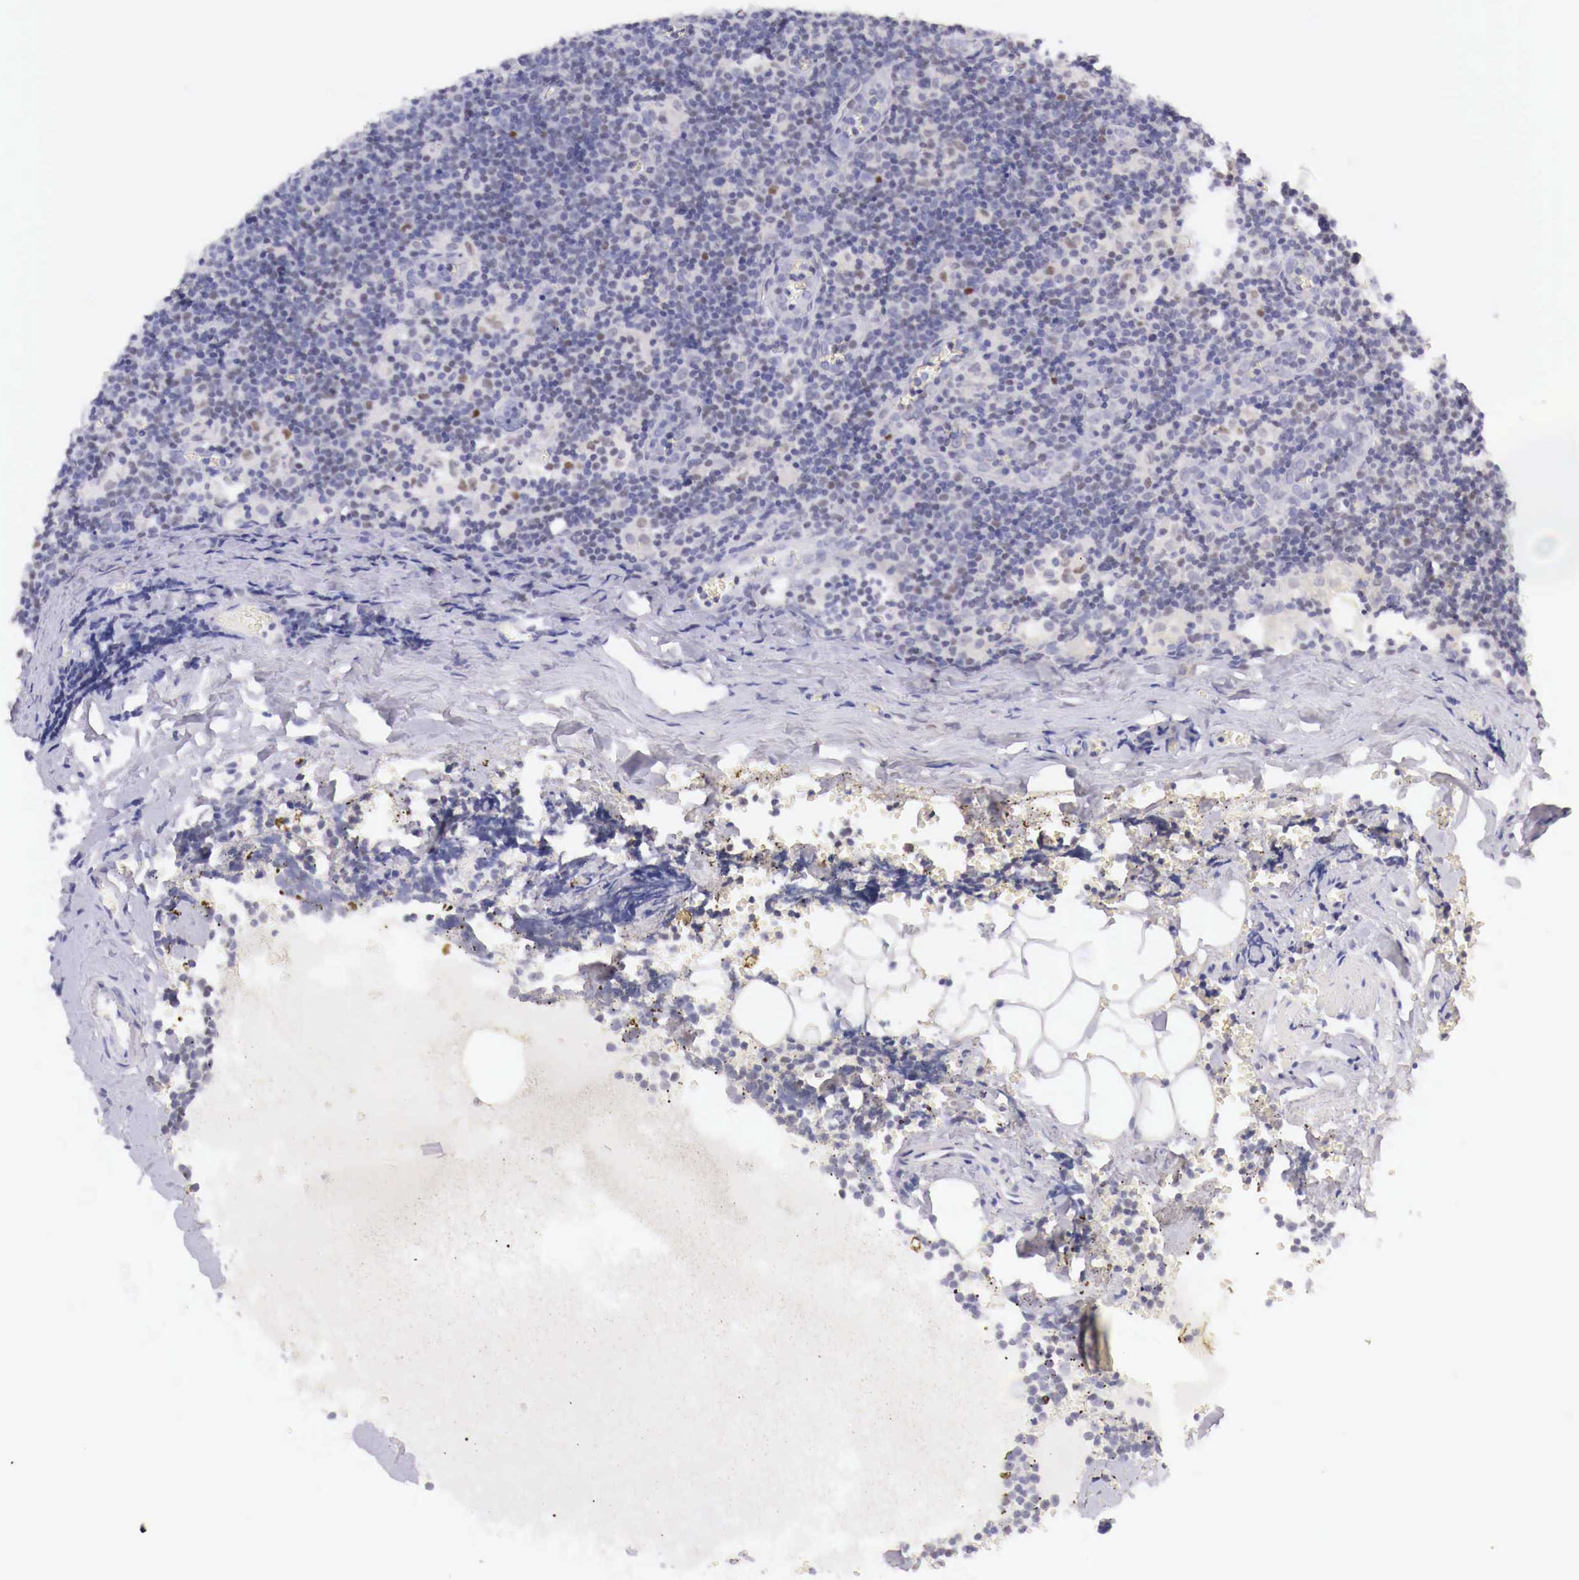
{"staining": {"intensity": "negative", "quantity": "none", "location": "none"}, "tissue": "lymphoma", "cell_type": "Tumor cells", "image_type": "cancer", "snomed": [{"axis": "morphology", "description": "Malignant lymphoma, non-Hodgkin's type, Low grade"}, {"axis": "topography", "description": "Lymph node"}], "caption": "A micrograph of human lymphoma is negative for staining in tumor cells.", "gene": "BCL6", "patient": {"sex": "male", "age": 57}}